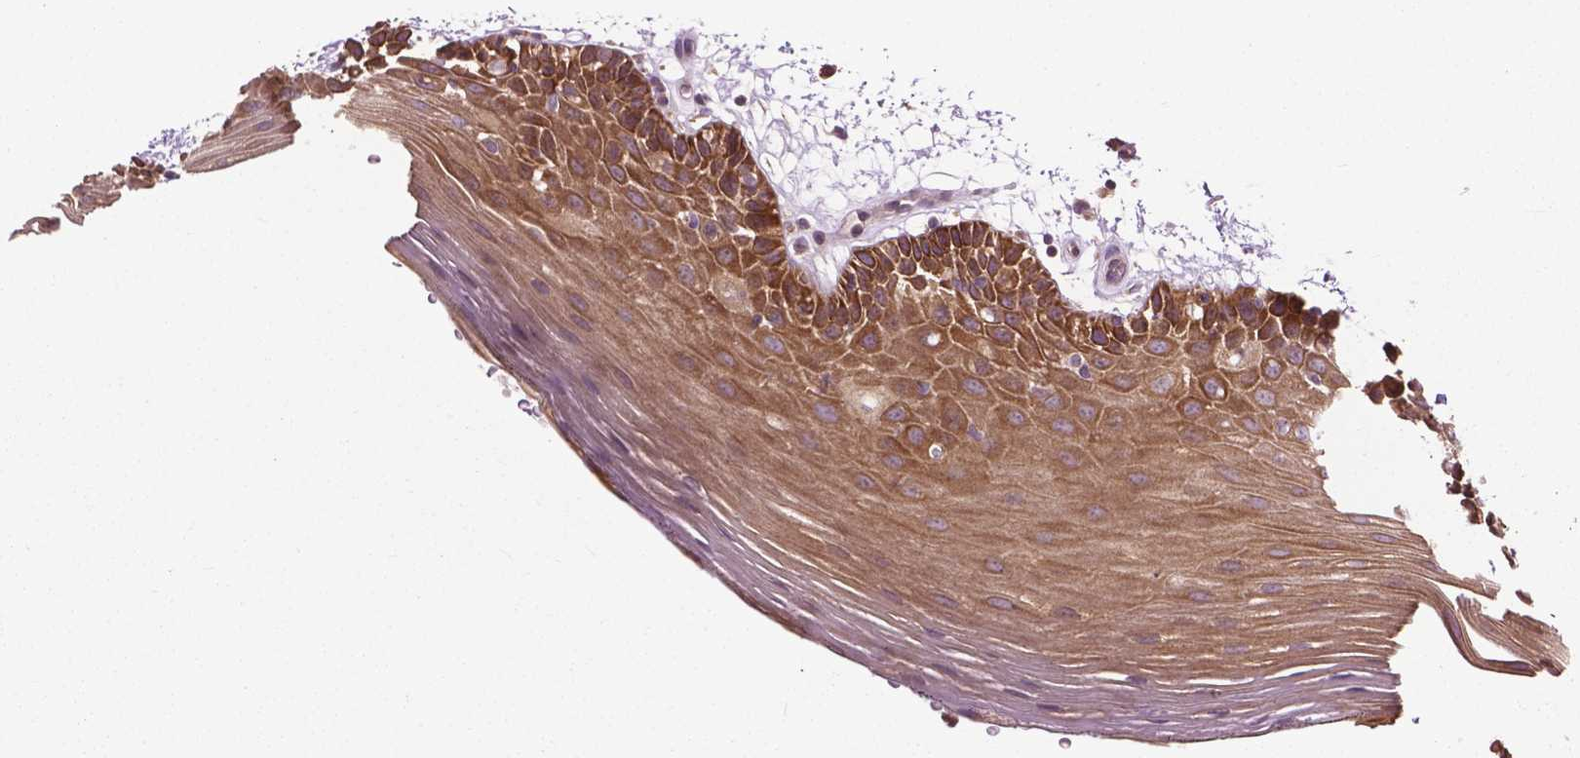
{"staining": {"intensity": "strong", "quantity": "25%-75%", "location": "cytoplasmic/membranous"}, "tissue": "oral mucosa", "cell_type": "Squamous epithelial cells", "image_type": "normal", "snomed": [{"axis": "morphology", "description": "Normal tissue, NOS"}, {"axis": "morphology", "description": "Squamous cell carcinoma, NOS"}, {"axis": "topography", "description": "Oral tissue"}, {"axis": "topography", "description": "Head-Neck"}], "caption": "Immunohistochemical staining of benign oral mucosa exhibits 25%-75% levels of strong cytoplasmic/membranous protein staining in approximately 25%-75% of squamous epithelial cells.", "gene": "MZT1", "patient": {"sex": "male", "age": 52}}